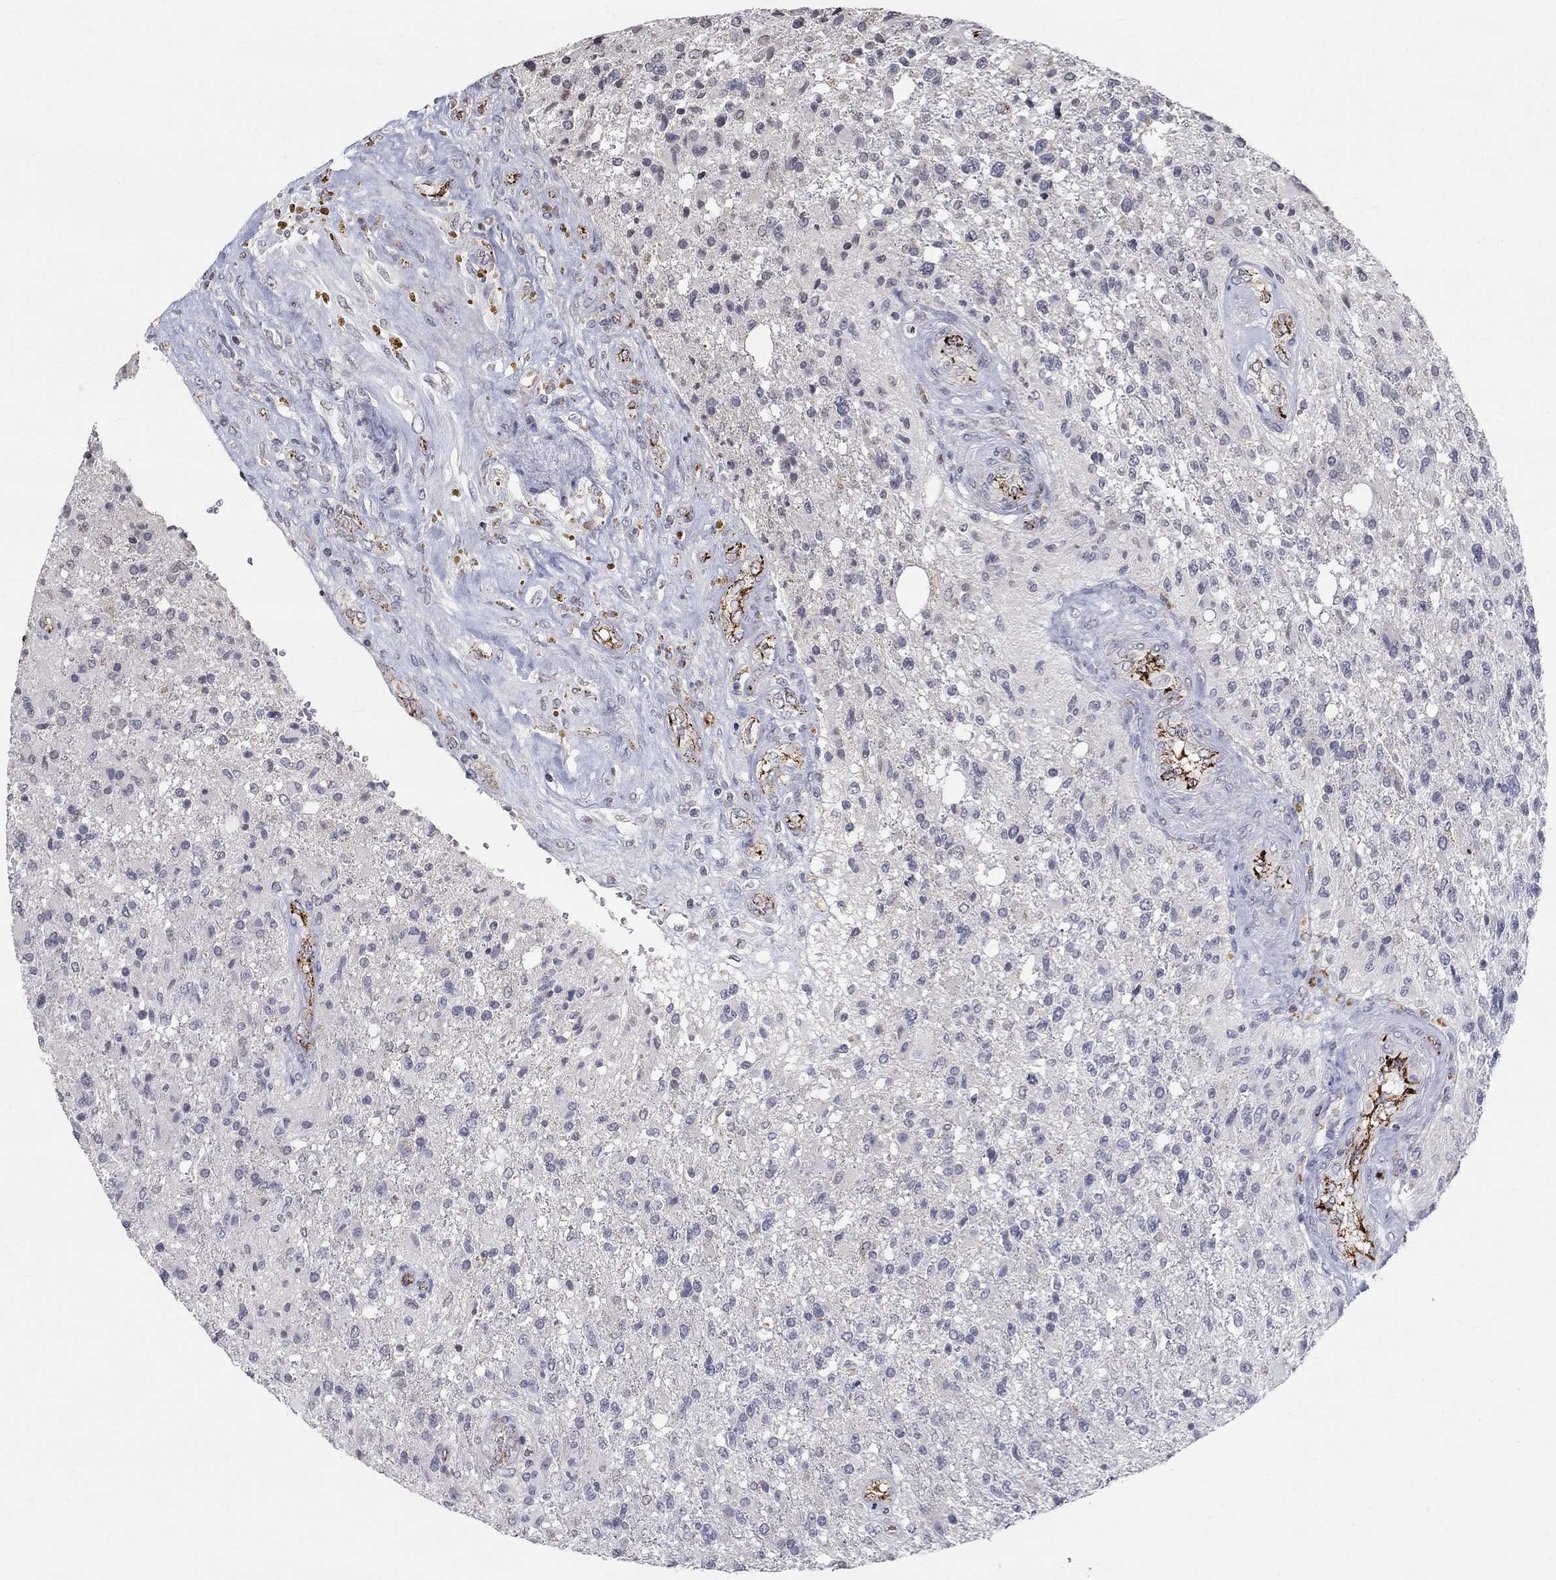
{"staining": {"intensity": "negative", "quantity": "none", "location": "none"}, "tissue": "glioma", "cell_type": "Tumor cells", "image_type": "cancer", "snomed": [{"axis": "morphology", "description": "Glioma, malignant, High grade"}, {"axis": "topography", "description": "Brain"}], "caption": "Immunohistochemical staining of malignant high-grade glioma demonstrates no significant positivity in tumor cells. (DAB (3,3'-diaminobenzidine) IHC visualized using brightfield microscopy, high magnification).", "gene": "TINAG", "patient": {"sex": "male", "age": 56}}